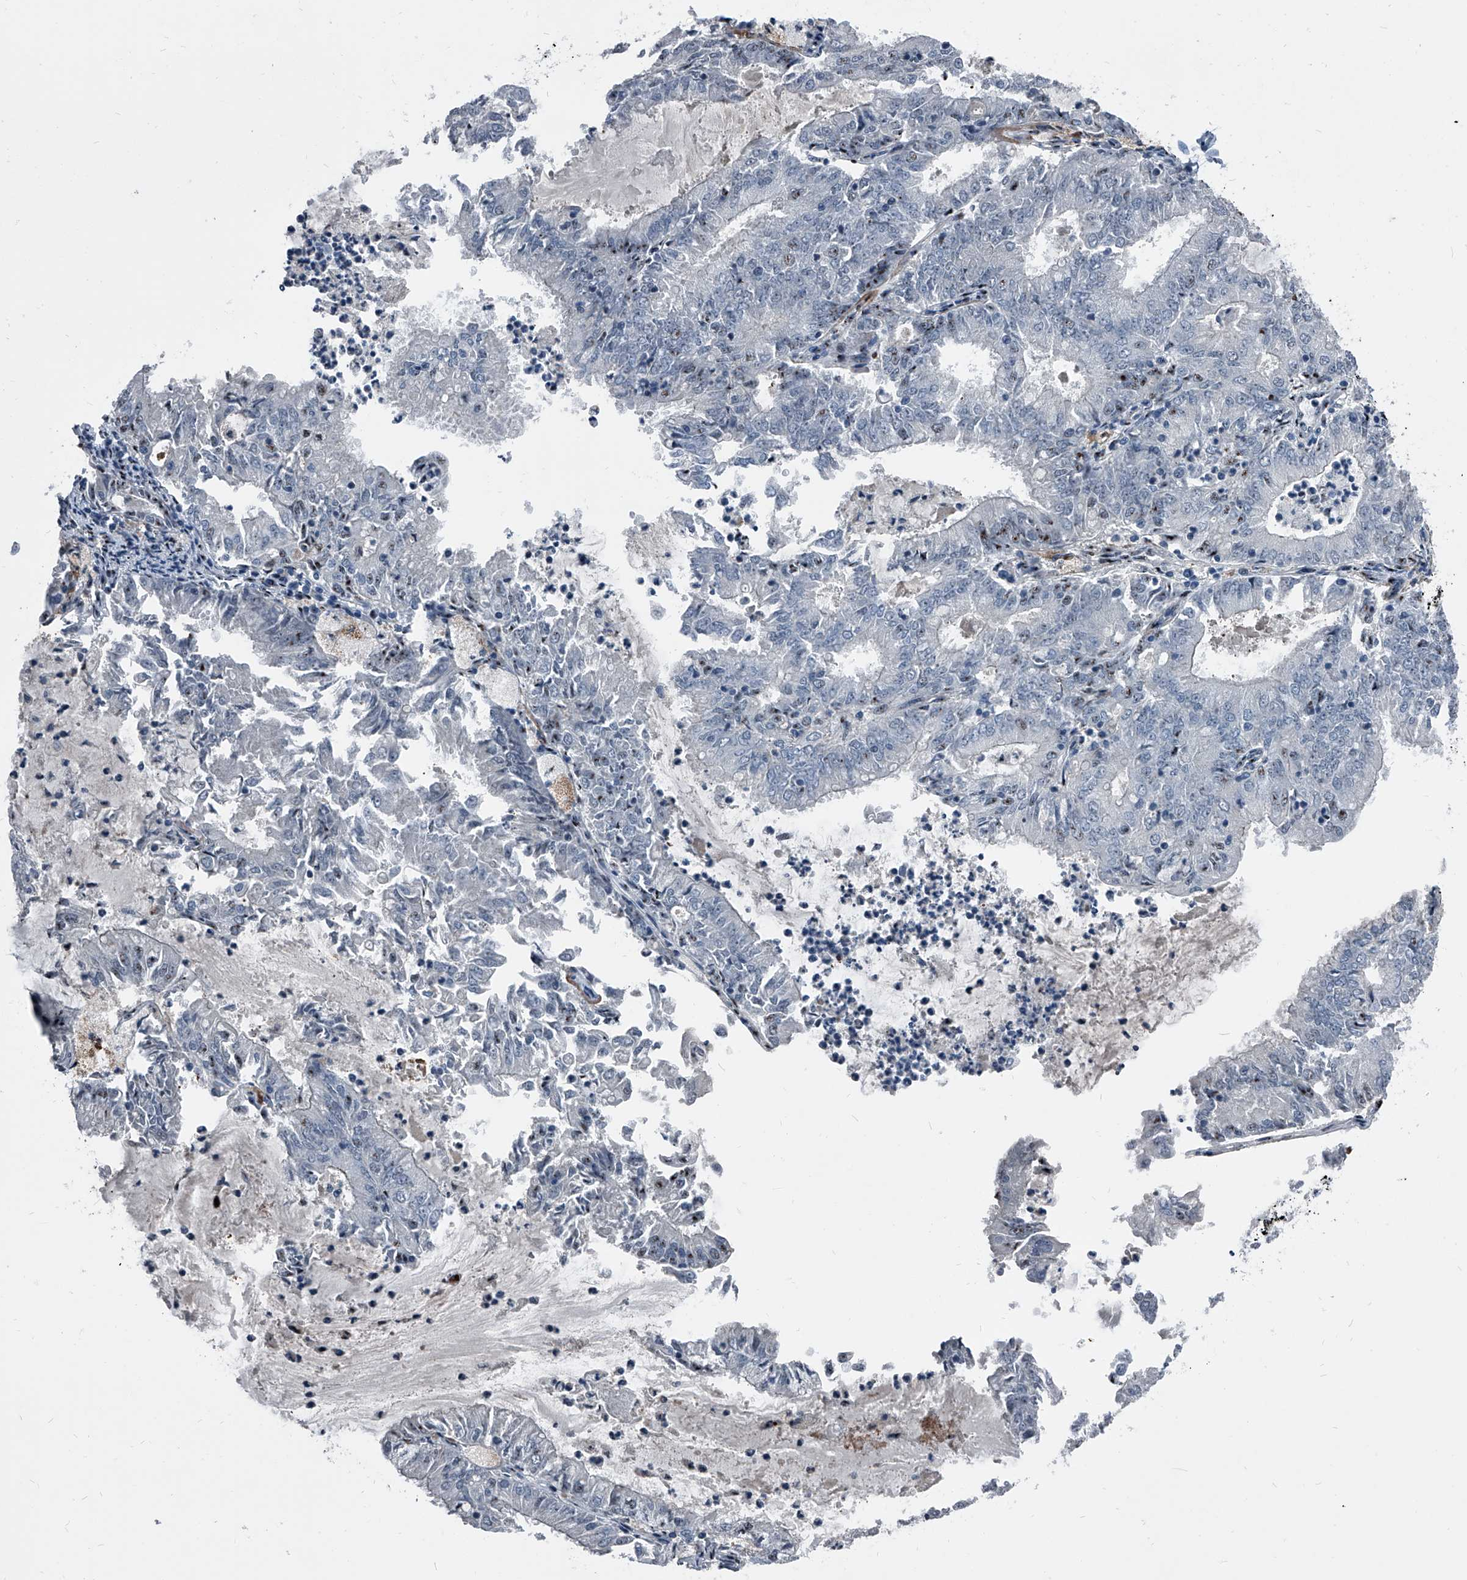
{"staining": {"intensity": "negative", "quantity": "none", "location": "none"}, "tissue": "endometrial cancer", "cell_type": "Tumor cells", "image_type": "cancer", "snomed": [{"axis": "morphology", "description": "Adenocarcinoma, NOS"}, {"axis": "topography", "description": "Endometrium"}], "caption": "An immunohistochemistry (IHC) photomicrograph of adenocarcinoma (endometrial) is shown. There is no staining in tumor cells of adenocarcinoma (endometrial).", "gene": "MEN1", "patient": {"sex": "female", "age": 57}}